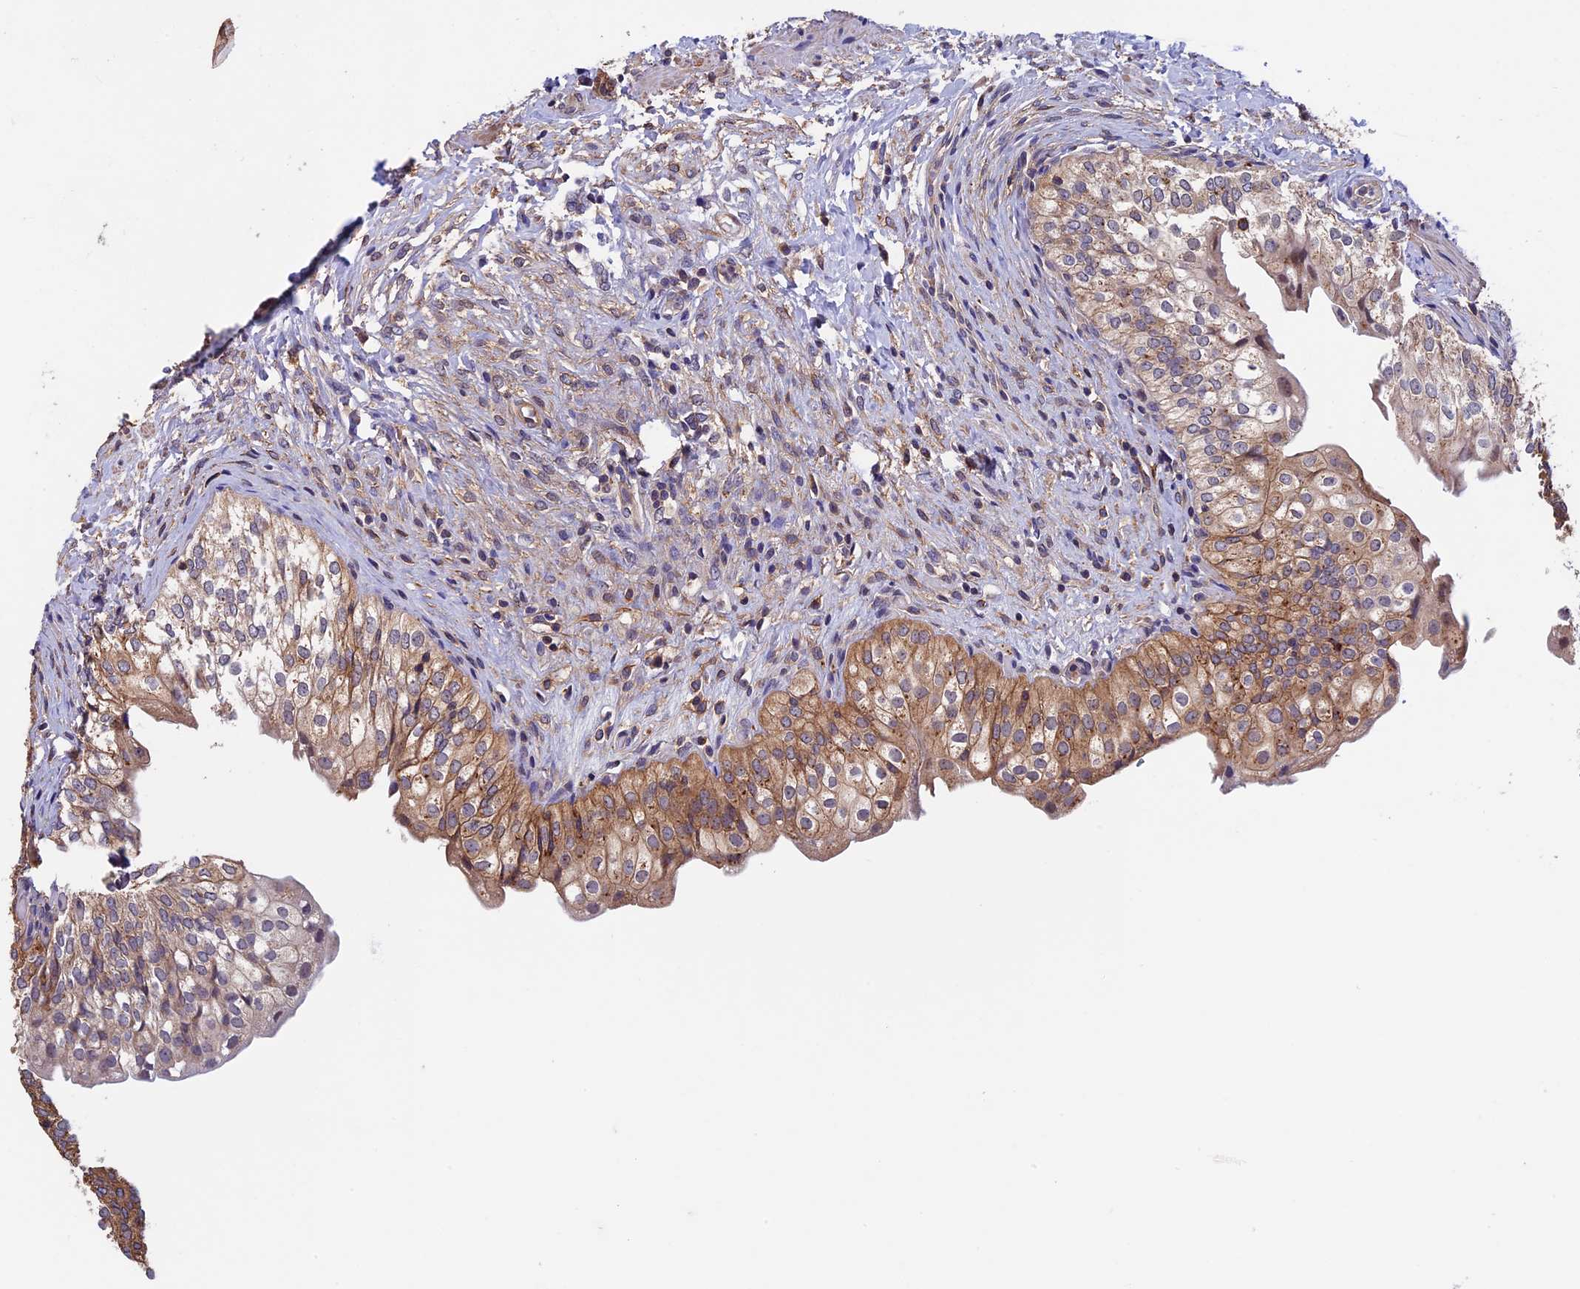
{"staining": {"intensity": "moderate", "quantity": ">75%", "location": "cytoplasmic/membranous"}, "tissue": "urinary bladder", "cell_type": "Urothelial cells", "image_type": "normal", "snomed": [{"axis": "morphology", "description": "Normal tissue, NOS"}, {"axis": "topography", "description": "Urinary bladder"}], "caption": "Moderate cytoplasmic/membranous protein staining is appreciated in approximately >75% of urothelial cells in urinary bladder.", "gene": "SLC9A5", "patient": {"sex": "male", "age": 55}}